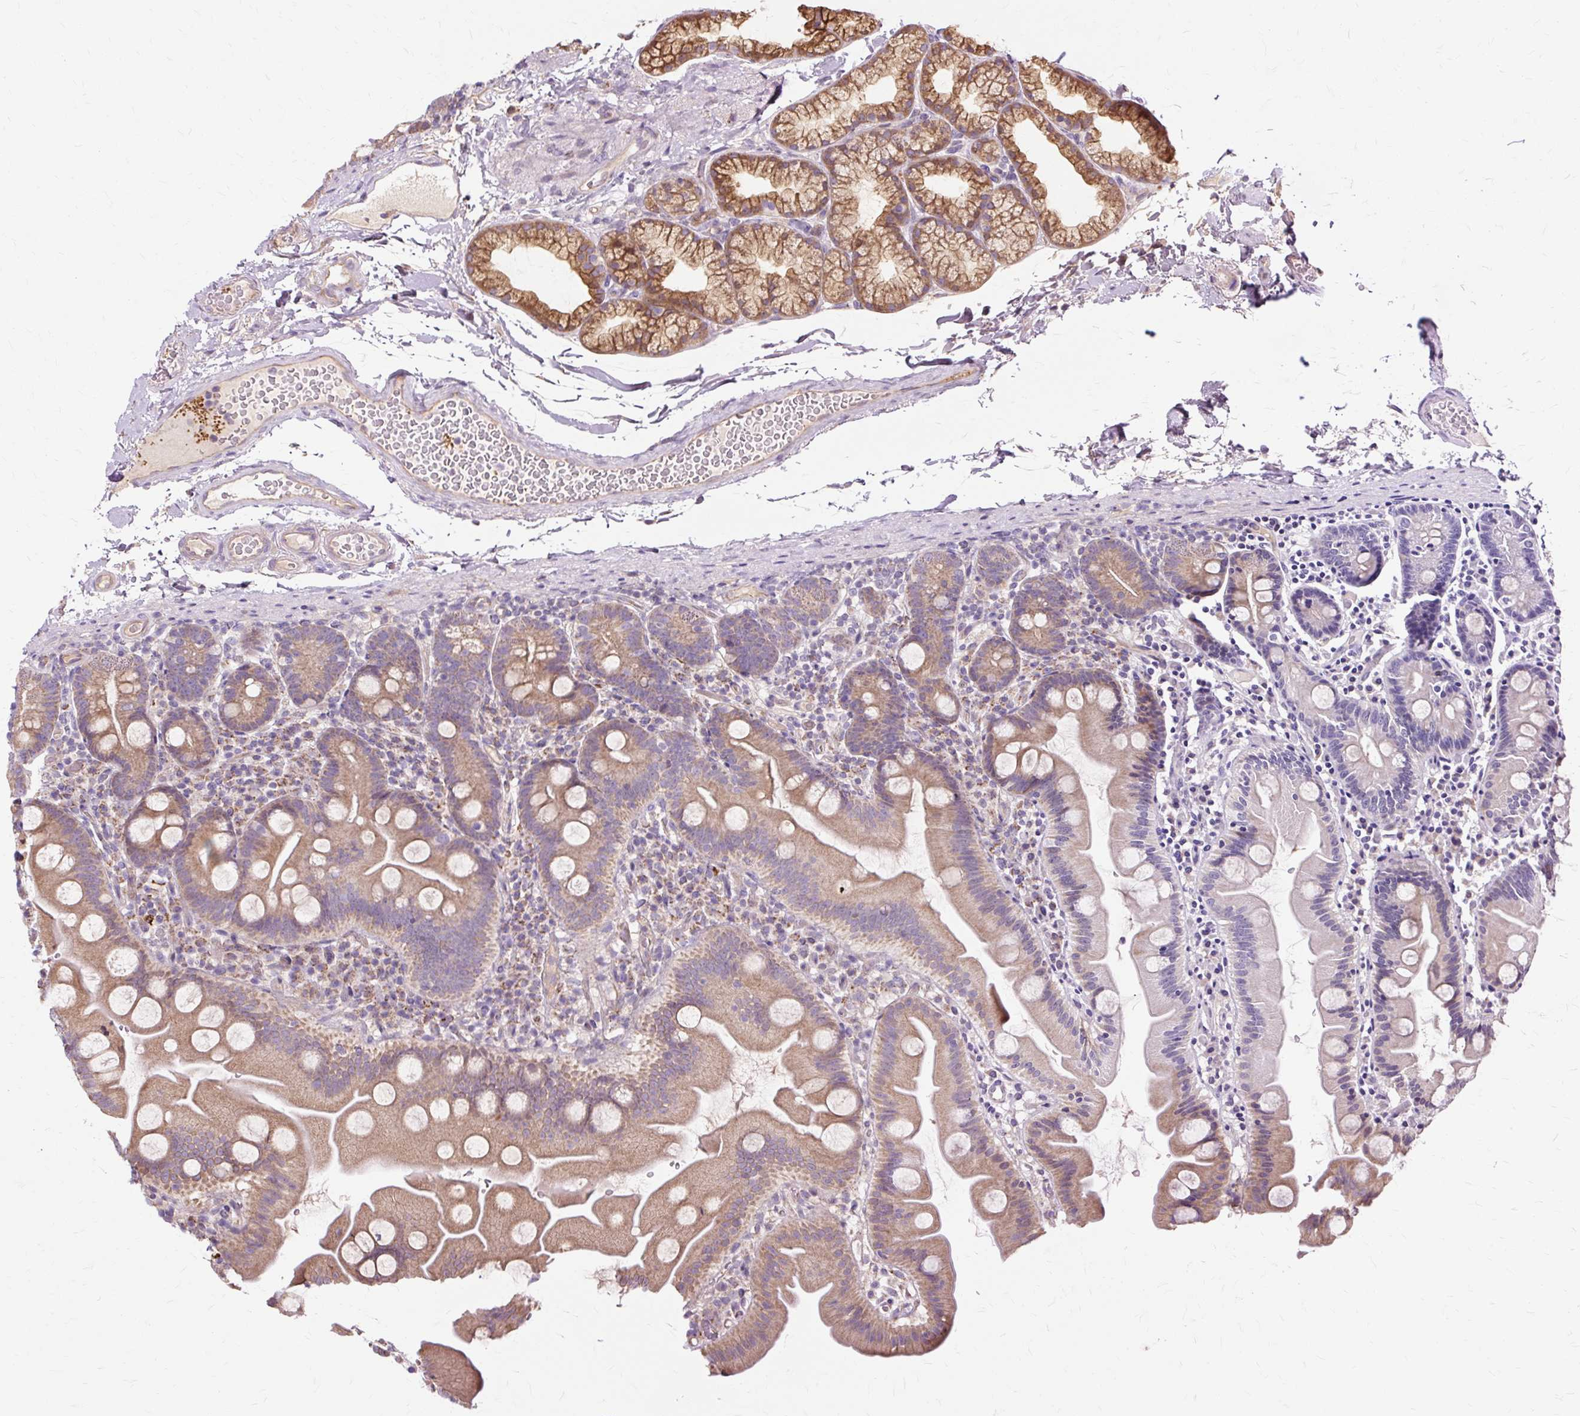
{"staining": {"intensity": "moderate", "quantity": ">75%", "location": "cytoplasmic/membranous"}, "tissue": "small intestine", "cell_type": "Glandular cells", "image_type": "normal", "snomed": [{"axis": "morphology", "description": "Normal tissue, NOS"}, {"axis": "topography", "description": "Small intestine"}], "caption": "Moderate cytoplasmic/membranous protein positivity is present in about >75% of glandular cells in small intestine. Immunohistochemistry (ihc) stains the protein in brown and the nuclei are stained blue.", "gene": "PDZD2", "patient": {"sex": "female", "age": 68}}